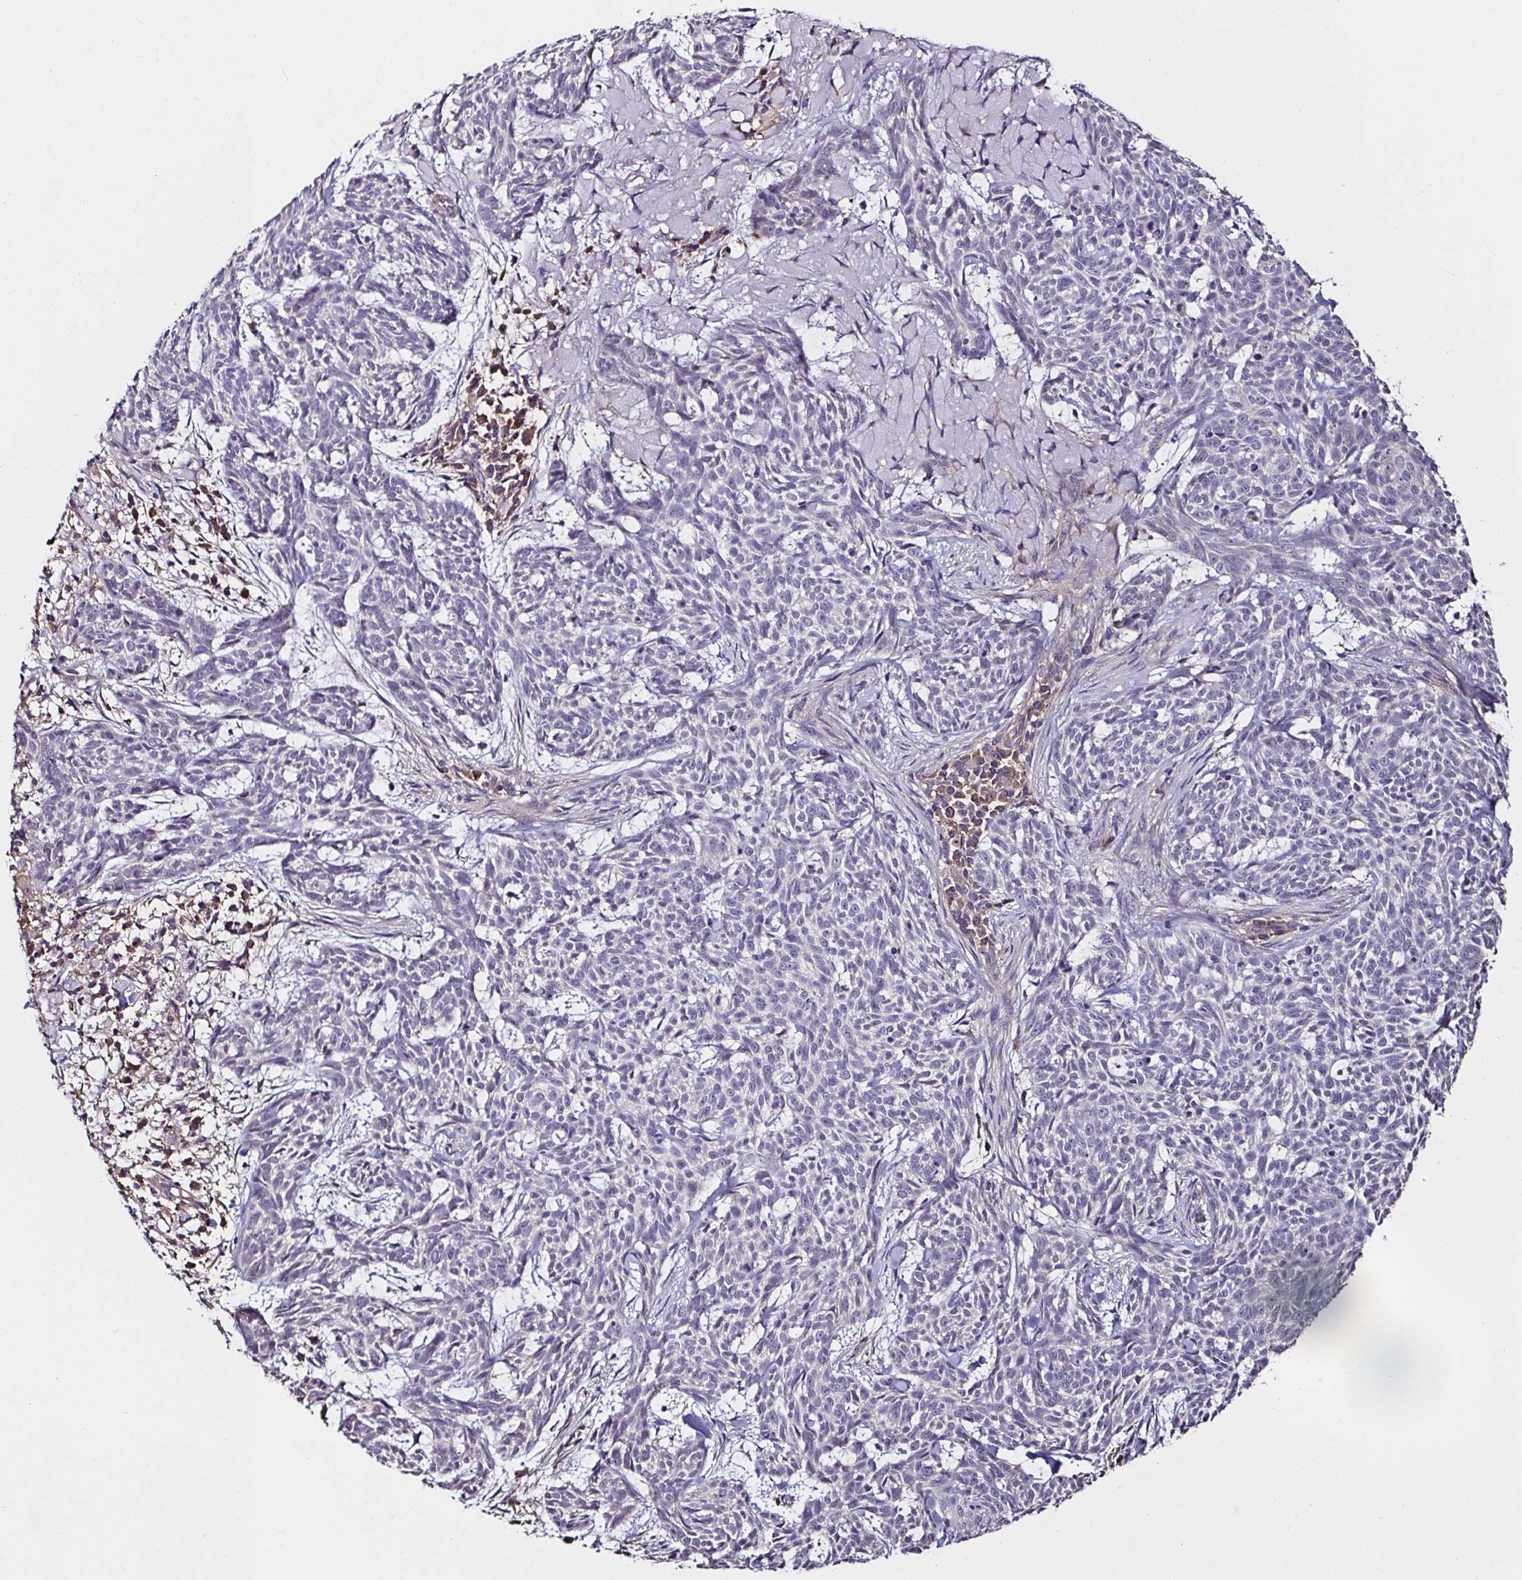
{"staining": {"intensity": "negative", "quantity": "none", "location": "none"}, "tissue": "skin cancer", "cell_type": "Tumor cells", "image_type": "cancer", "snomed": [{"axis": "morphology", "description": "Basal cell carcinoma"}, {"axis": "topography", "description": "Skin"}], "caption": "Skin cancer stained for a protein using immunohistochemistry (IHC) reveals no expression tumor cells.", "gene": "RSRP1", "patient": {"sex": "female", "age": 93}}